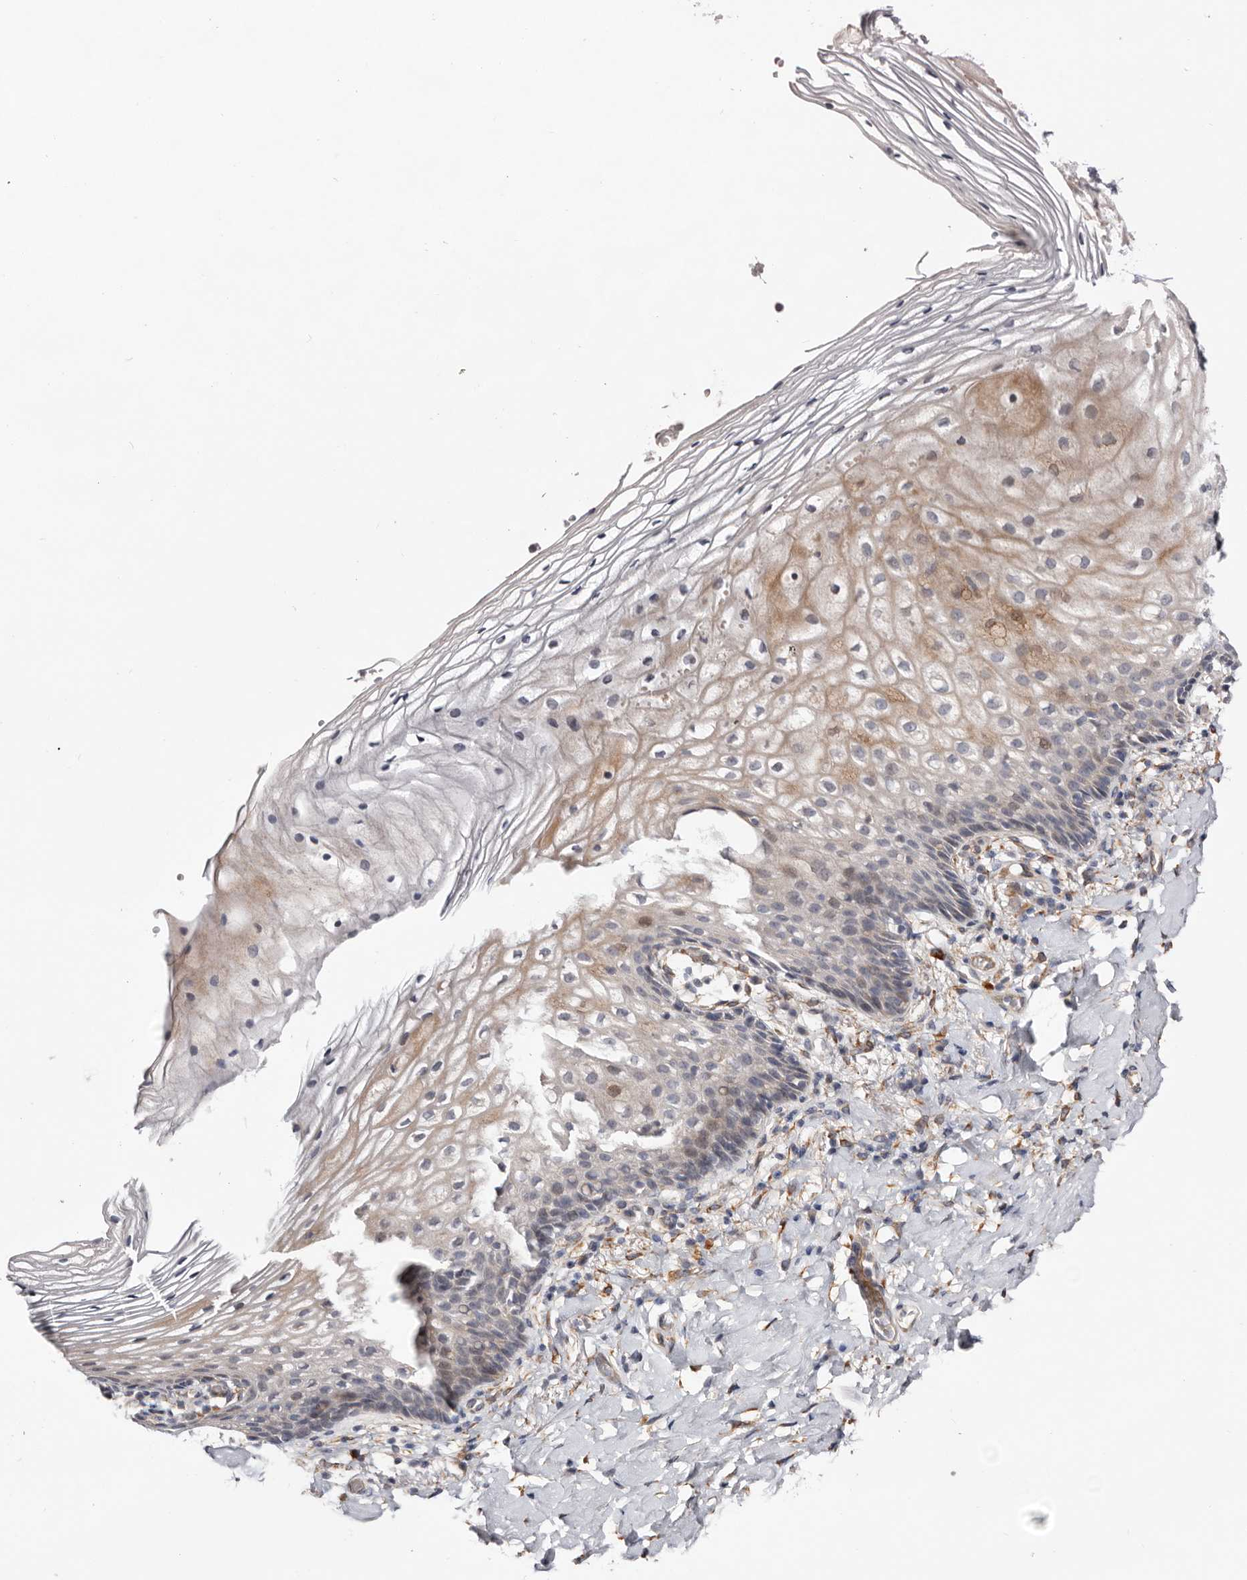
{"staining": {"intensity": "weak", "quantity": "25%-75%", "location": "cytoplasmic/membranous"}, "tissue": "vagina", "cell_type": "Squamous epithelial cells", "image_type": "normal", "snomed": [{"axis": "morphology", "description": "Normal tissue, NOS"}, {"axis": "topography", "description": "Vagina"}], "caption": "Brown immunohistochemical staining in normal human vagina exhibits weak cytoplasmic/membranous staining in about 25%-75% of squamous epithelial cells.", "gene": "USH1C", "patient": {"sex": "female", "age": 60}}